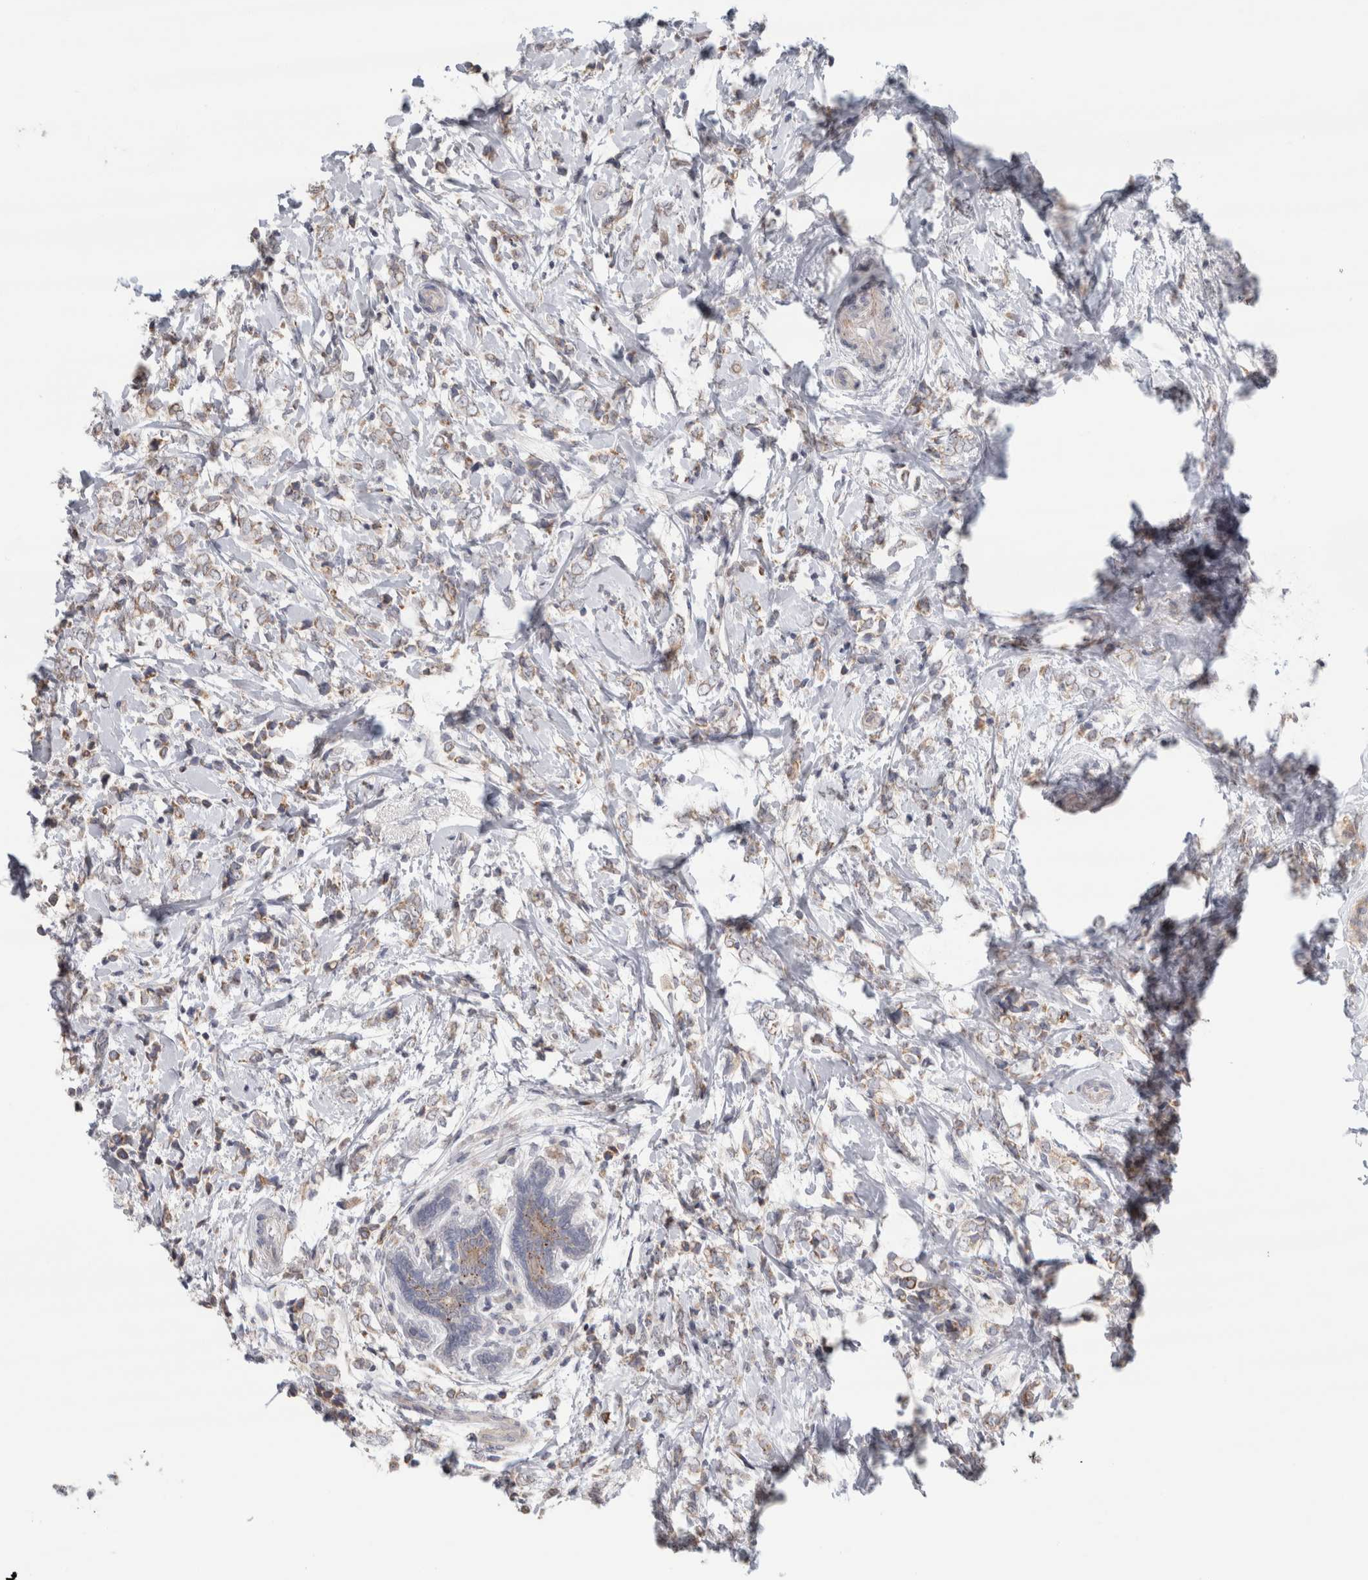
{"staining": {"intensity": "weak", "quantity": ">75%", "location": "cytoplasmic/membranous"}, "tissue": "breast cancer", "cell_type": "Tumor cells", "image_type": "cancer", "snomed": [{"axis": "morphology", "description": "Normal tissue, NOS"}, {"axis": "morphology", "description": "Lobular carcinoma"}, {"axis": "topography", "description": "Breast"}], "caption": "A photomicrograph showing weak cytoplasmic/membranous expression in approximately >75% of tumor cells in breast cancer (lobular carcinoma), as visualized by brown immunohistochemical staining.", "gene": "RAB18", "patient": {"sex": "female", "age": 47}}